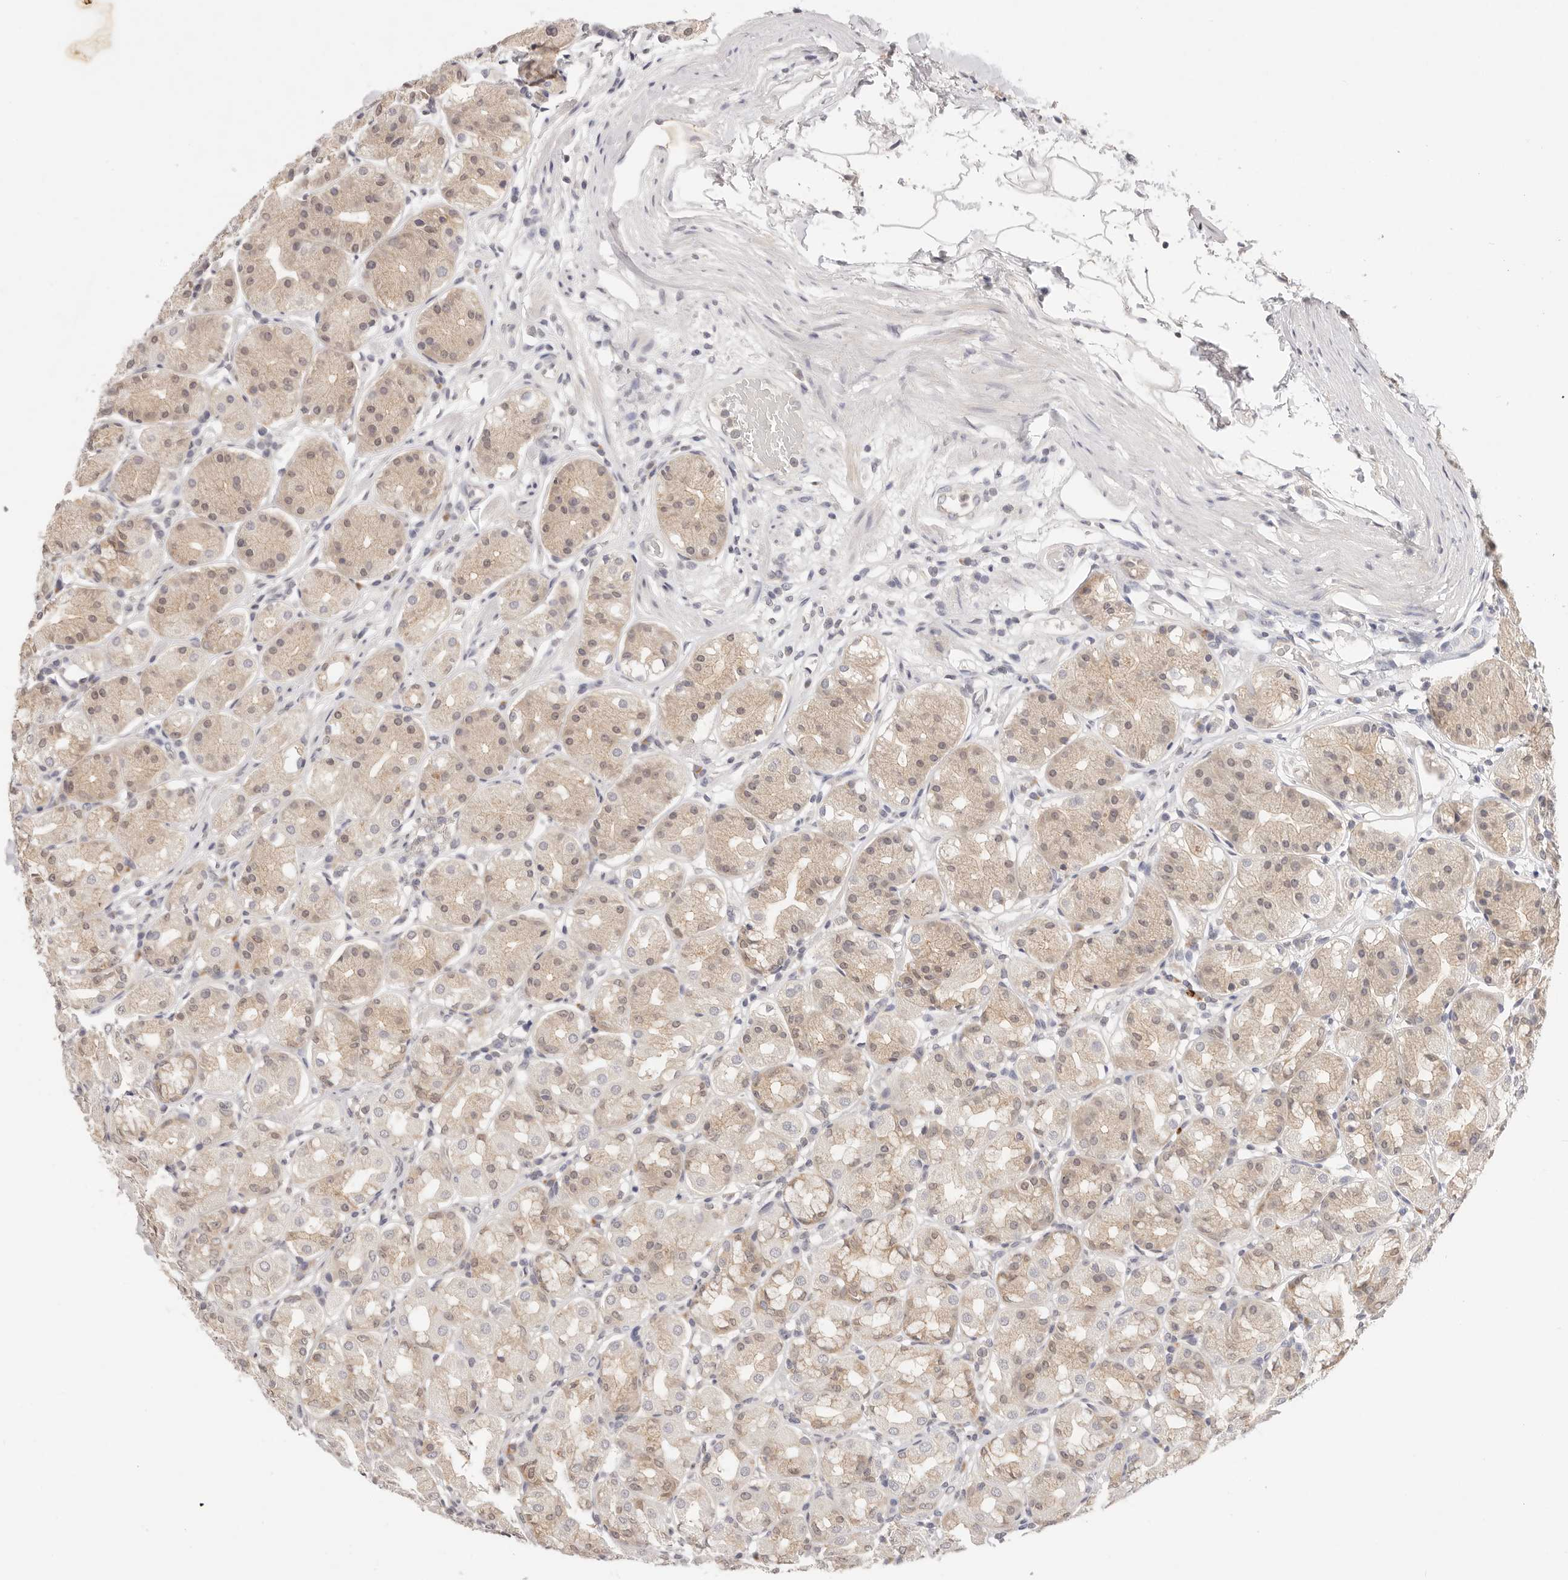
{"staining": {"intensity": "weak", "quantity": ">75%", "location": "cytoplasmic/membranous"}, "tissue": "stomach", "cell_type": "Glandular cells", "image_type": "normal", "snomed": [{"axis": "morphology", "description": "Normal tissue, NOS"}, {"axis": "topography", "description": "Stomach"}, {"axis": "topography", "description": "Stomach, lower"}], "caption": "Stomach stained with a brown dye demonstrates weak cytoplasmic/membranous positive positivity in about >75% of glandular cells.", "gene": "GGPS1", "patient": {"sex": "female", "age": 56}}